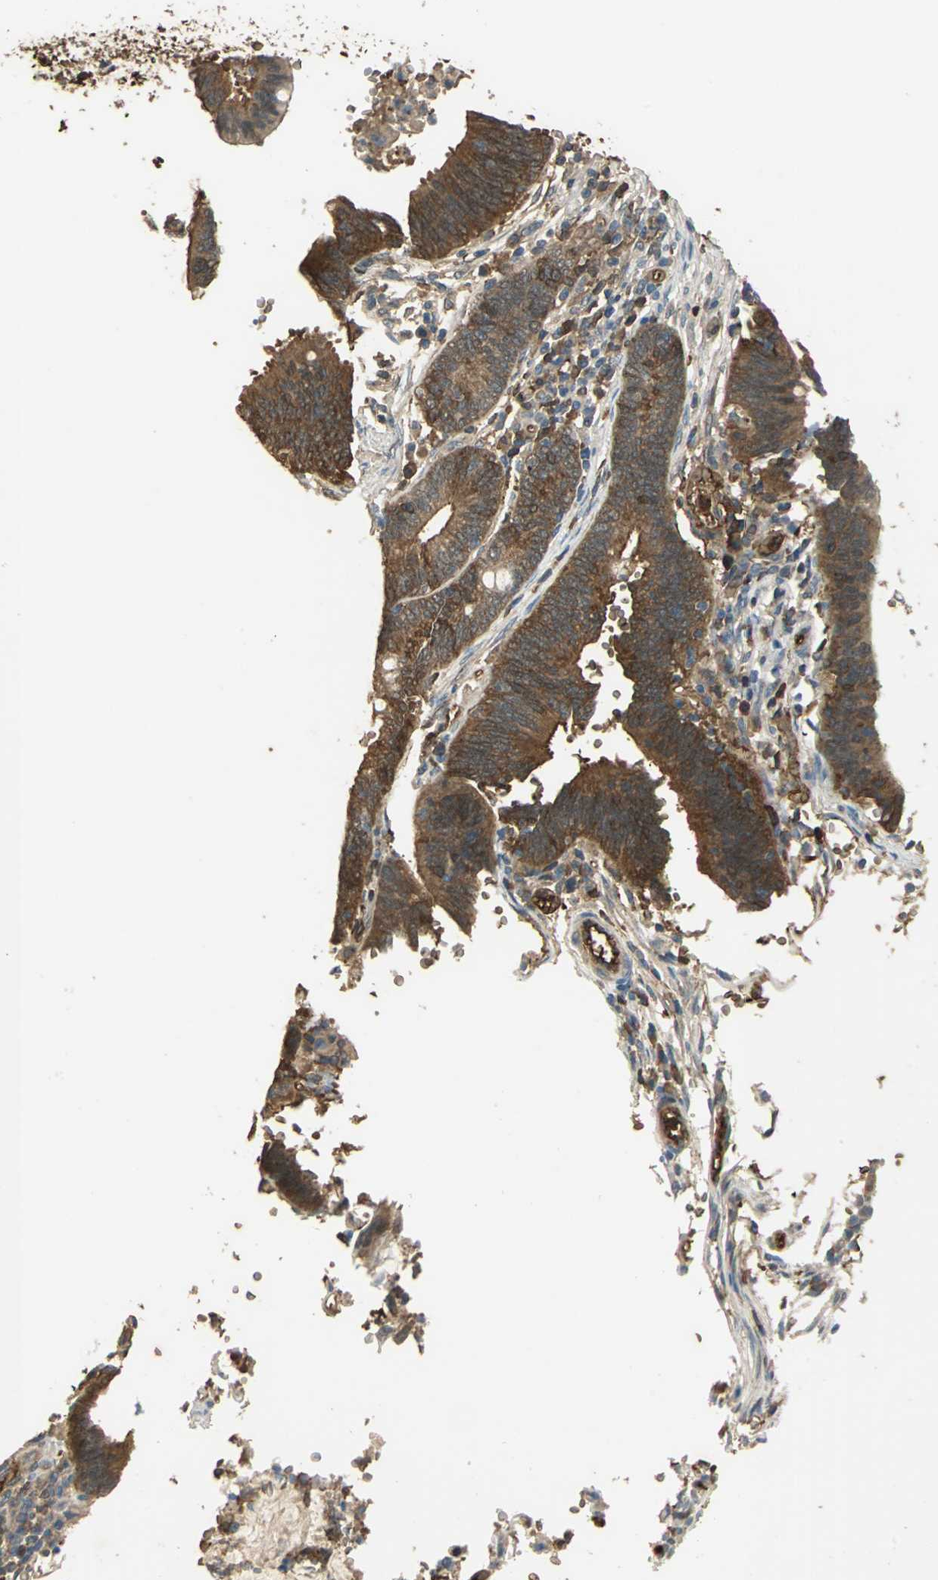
{"staining": {"intensity": "moderate", "quantity": ">75%", "location": "cytoplasmic/membranous,nuclear"}, "tissue": "colorectal cancer", "cell_type": "Tumor cells", "image_type": "cancer", "snomed": [{"axis": "morphology", "description": "Adenocarcinoma, NOS"}, {"axis": "topography", "description": "Rectum"}], "caption": "Immunohistochemical staining of human adenocarcinoma (colorectal) reveals medium levels of moderate cytoplasmic/membranous and nuclear staining in approximately >75% of tumor cells. (IHC, brightfield microscopy, high magnification).", "gene": "DDAH1", "patient": {"sex": "female", "age": 66}}